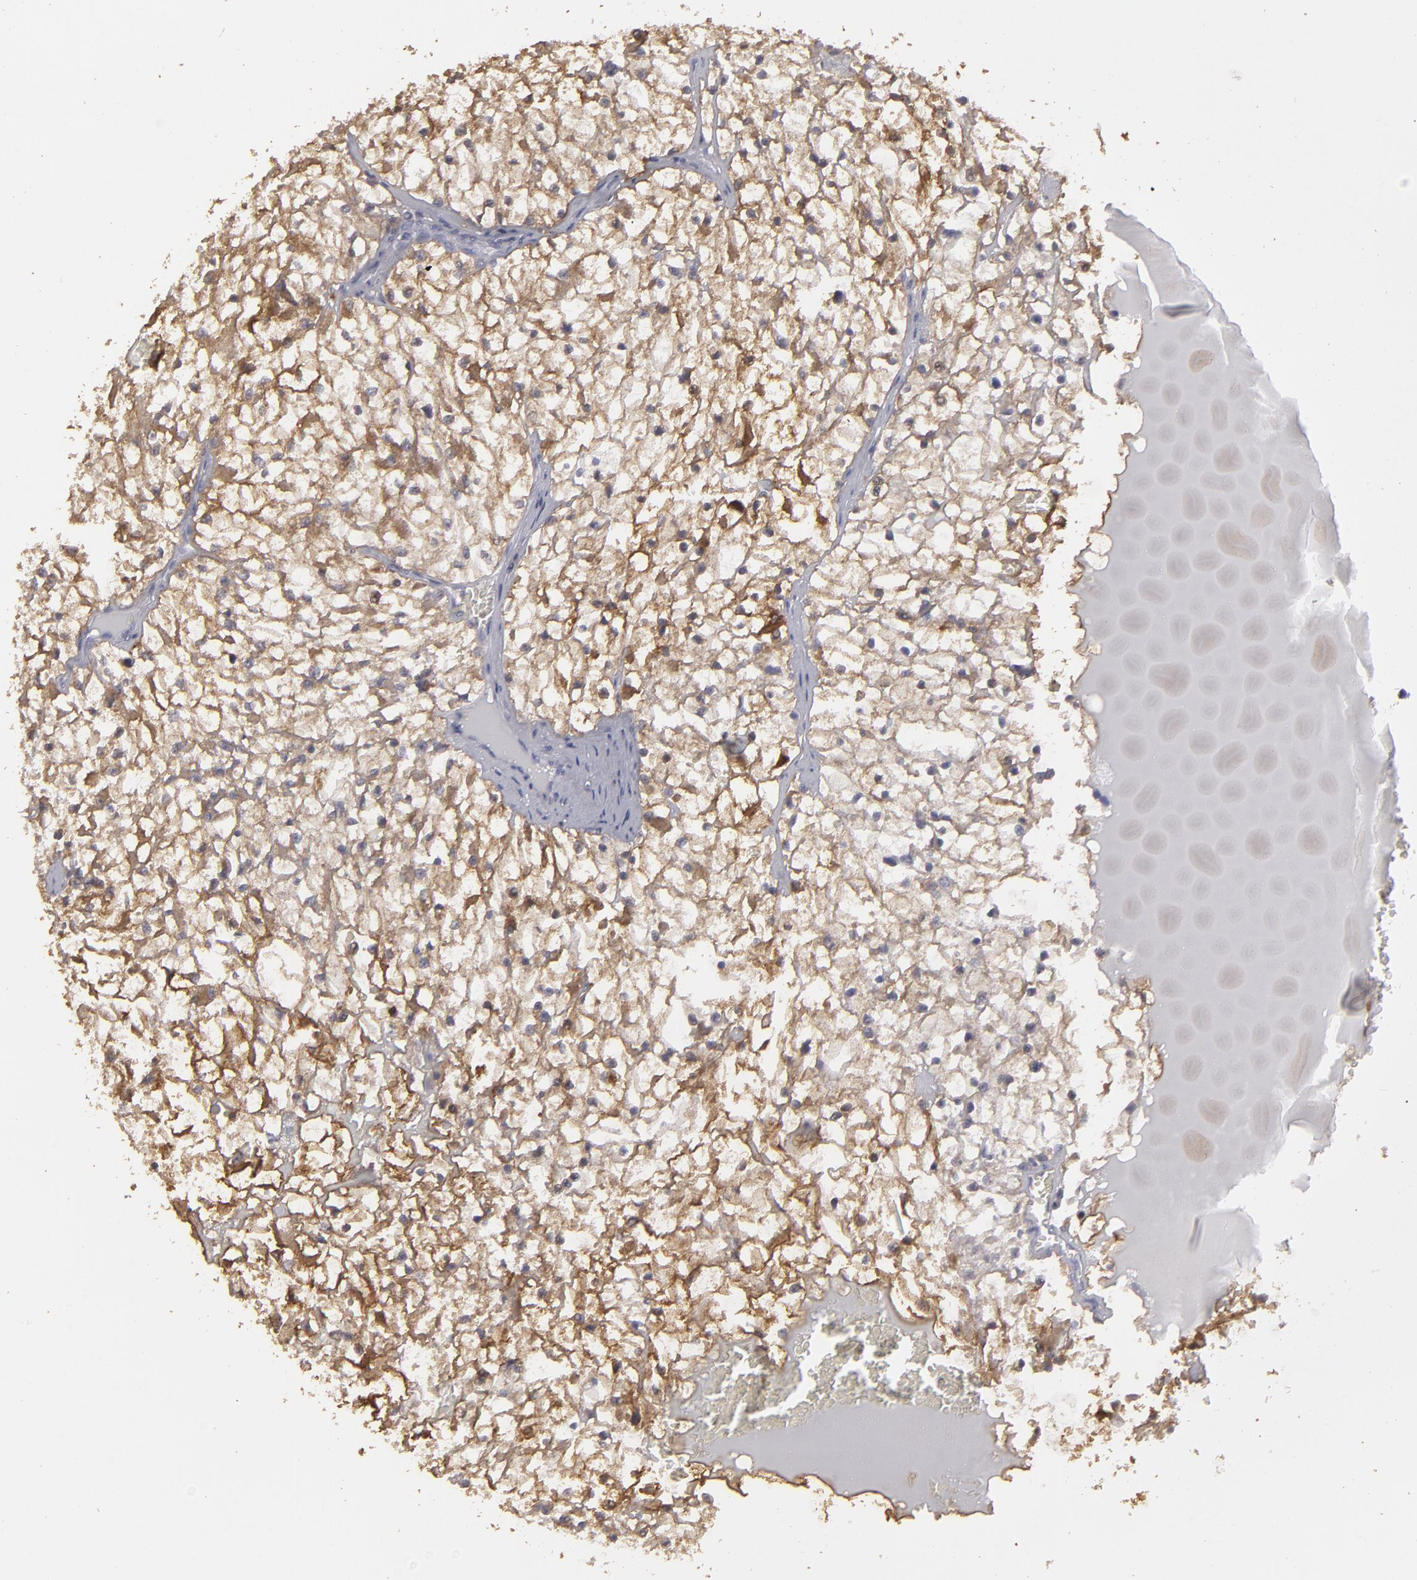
{"staining": {"intensity": "strong", "quantity": ">75%", "location": "cytoplasmic/membranous"}, "tissue": "renal cancer", "cell_type": "Tumor cells", "image_type": "cancer", "snomed": [{"axis": "morphology", "description": "Adenocarcinoma, NOS"}, {"axis": "topography", "description": "Kidney"}], "caption": "An IHC photomicrograph of tumor tissue is shown. Protein staining in brown labels strong cytoplasmic/membranous positivity in renal adenocarcinoma within tumor cells.", "gene": "SEMA3G", "patient": {"sex": "male", "age": 61}}